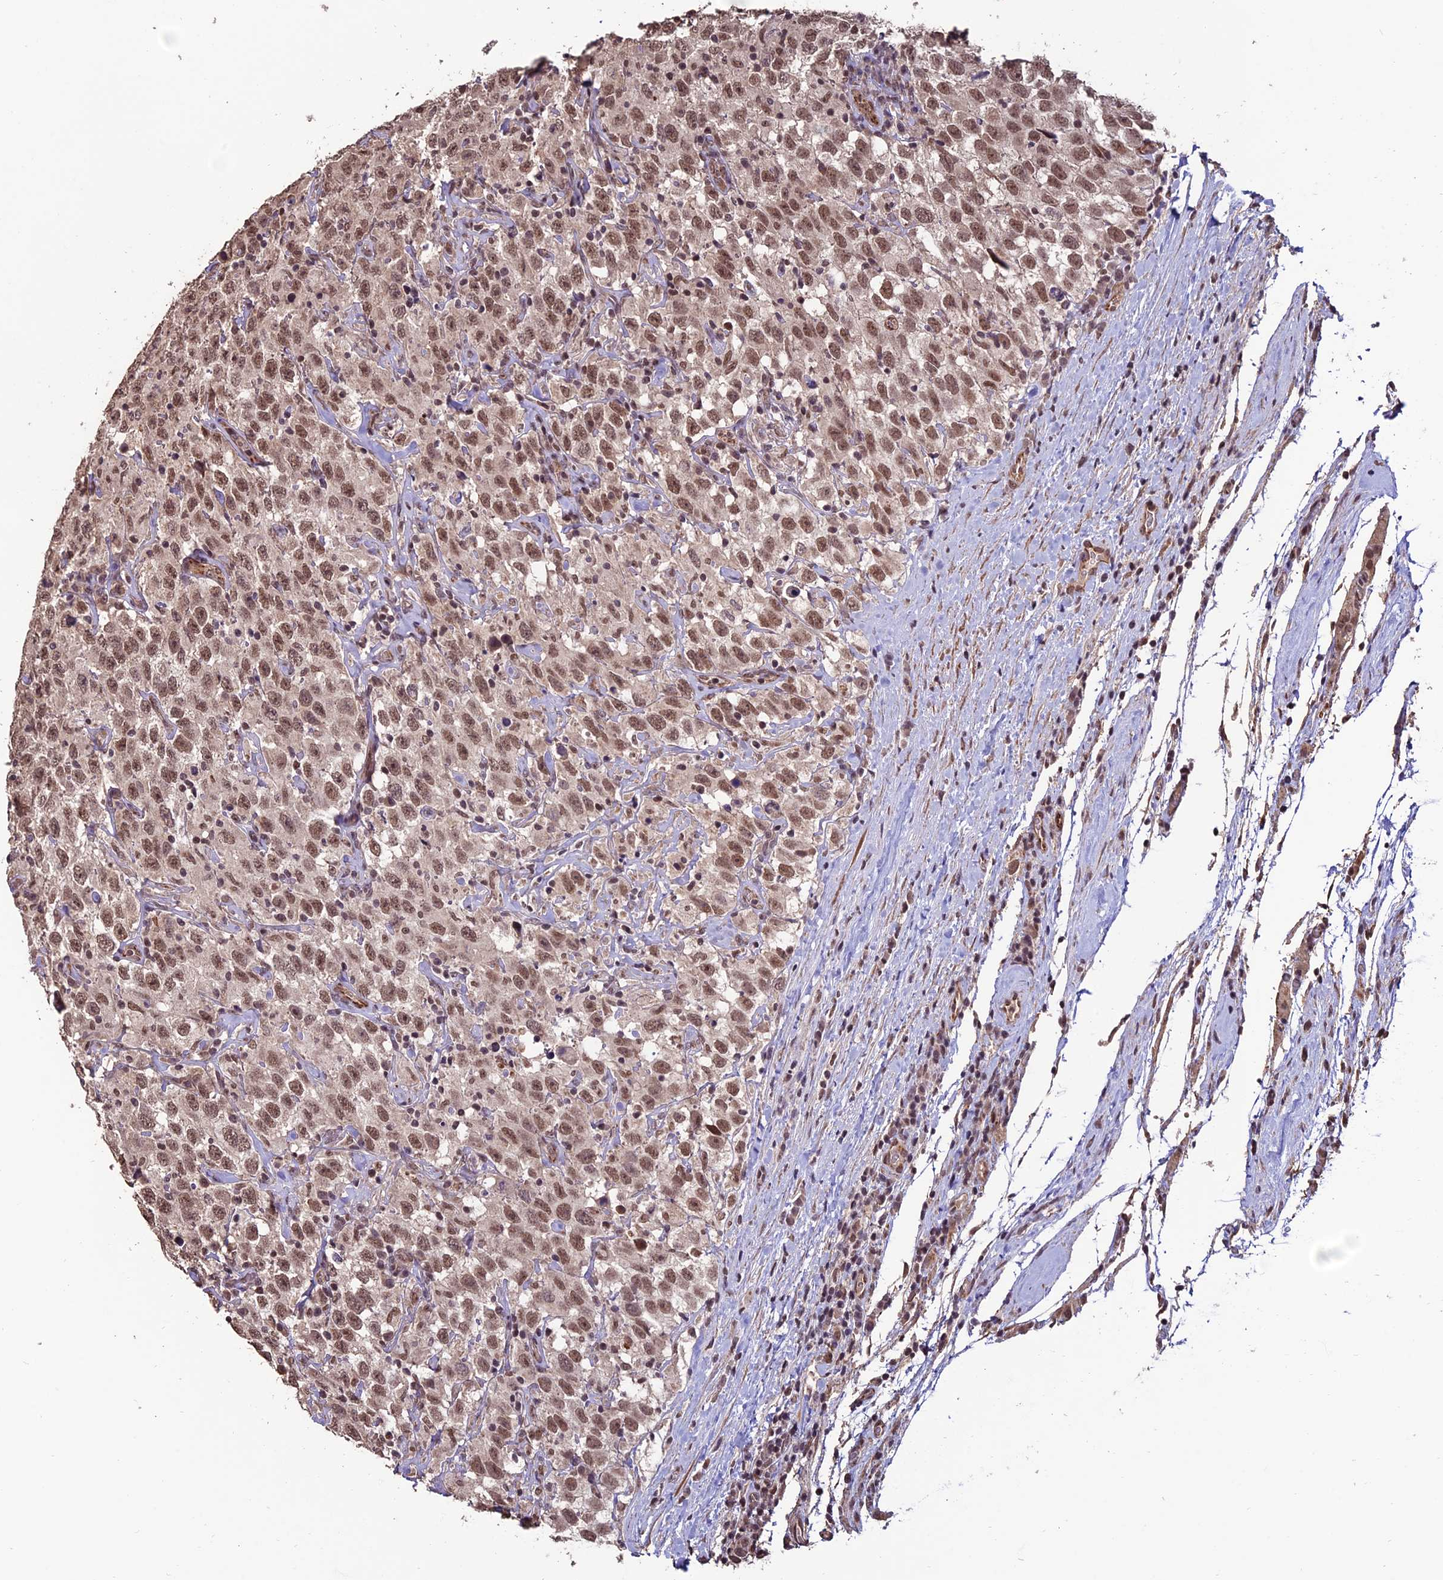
{"staining": {"intensity": "moderate", "quantity": ">75%", "location": "nuclear"}, "tissue": "testis cancer", "cell_type": "Tumor cells", "image_type": "cancer", "snomed": [{"axis": "morphology", "description": "Seminoma, NOS"}, {"axis": "topography", "description": "Testis"}], "caption": "This is an image of IHC staining of testis cancer, which shows moderate staining in the nuclear of tumor cells.", "gene": "CABIN1", "patient": {"sex": "male", "age": 41}}